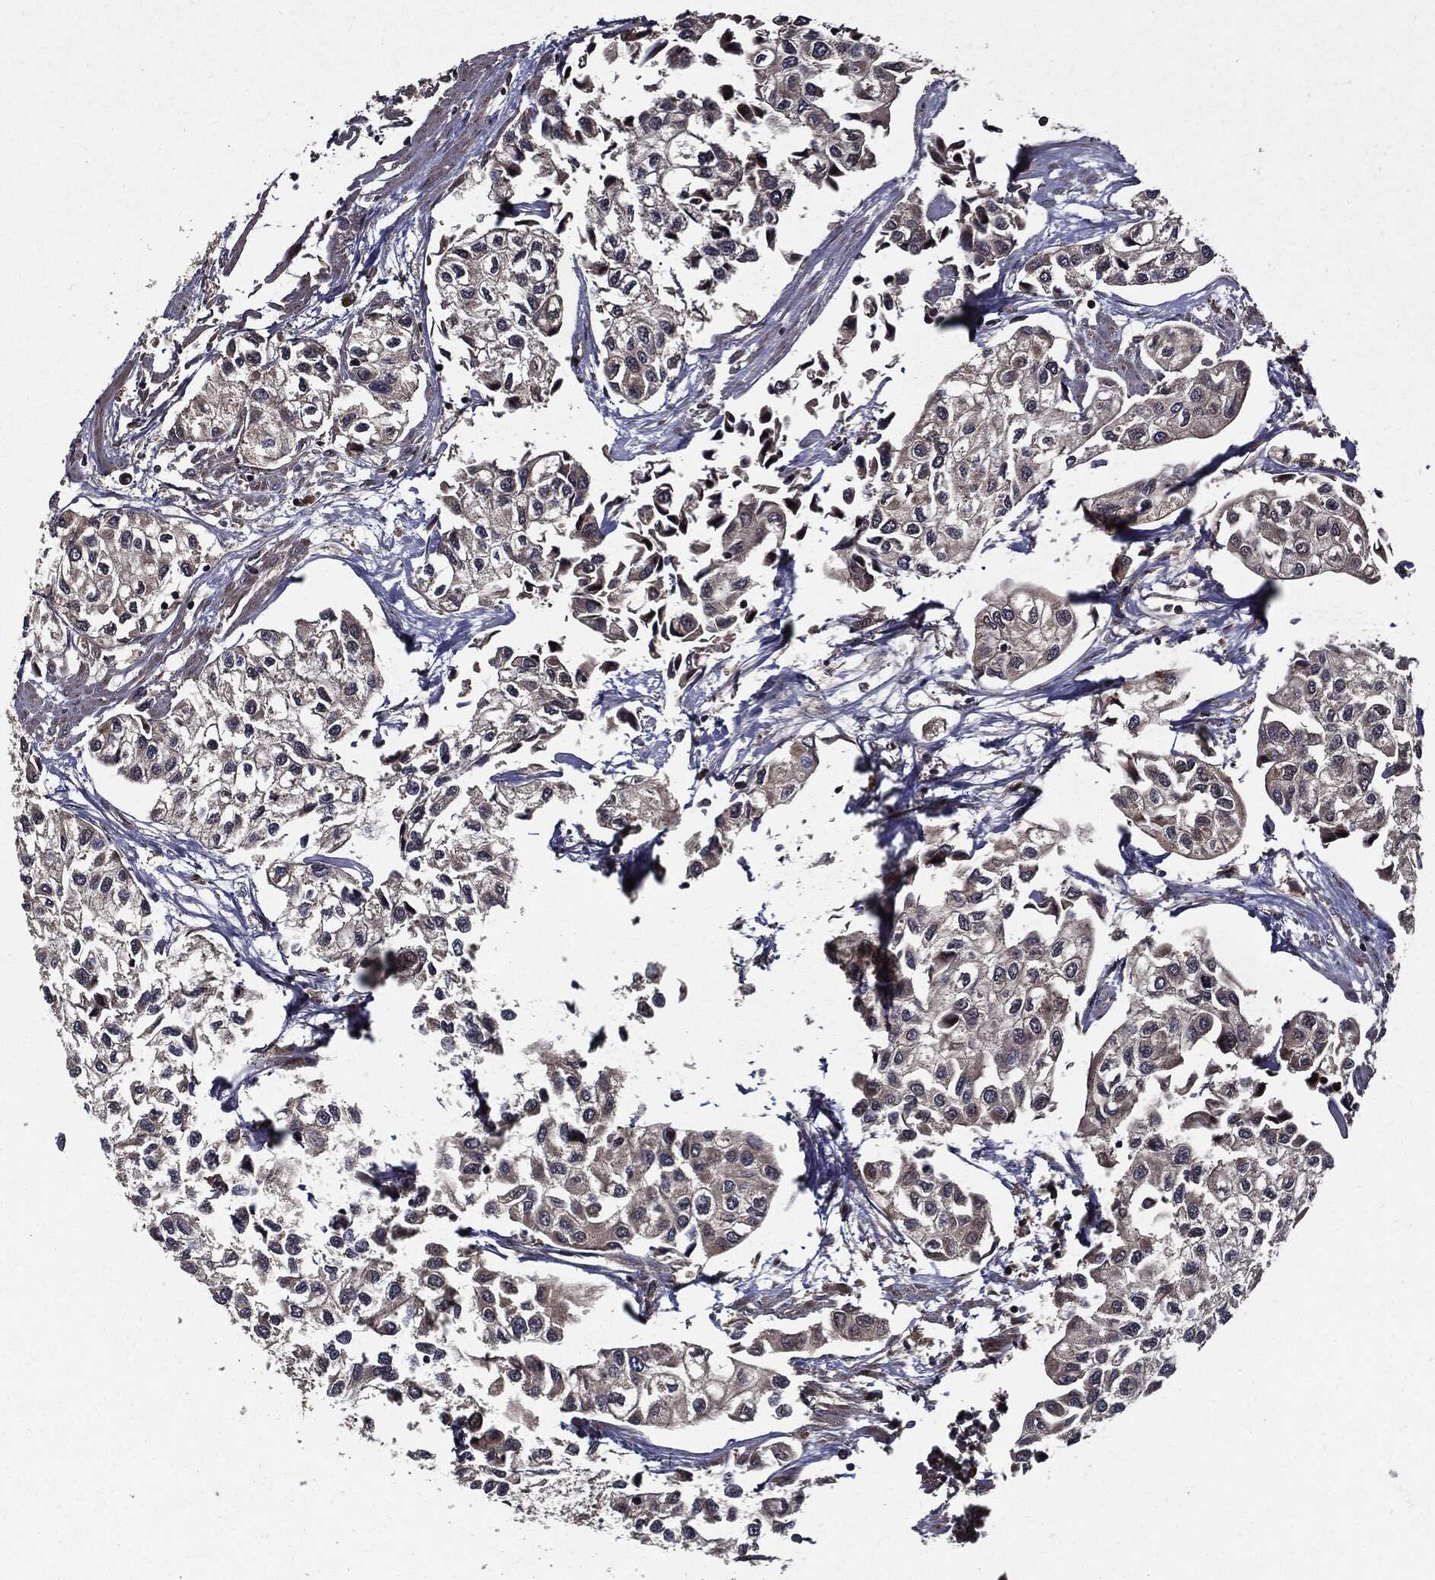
{"staining": {"intensity": "negative", "quantity": "none", "location": "none"}, "tissue": "urothelial cancer", "cell_type": "Tumor cells", "image_type": "cancer", "snomed": [{"axis": "morphology", "description": "Urothelial carcinoma, High grade"}, {"axis": "topography", "description": "Urinary bladder"}], "caption": "Immunohistochemistry of human urothelial carcinoma (high-grade) reveals no staining in tumor cells.", "gene": "HTT", "patient": {"sex": "male", "age": 73}}